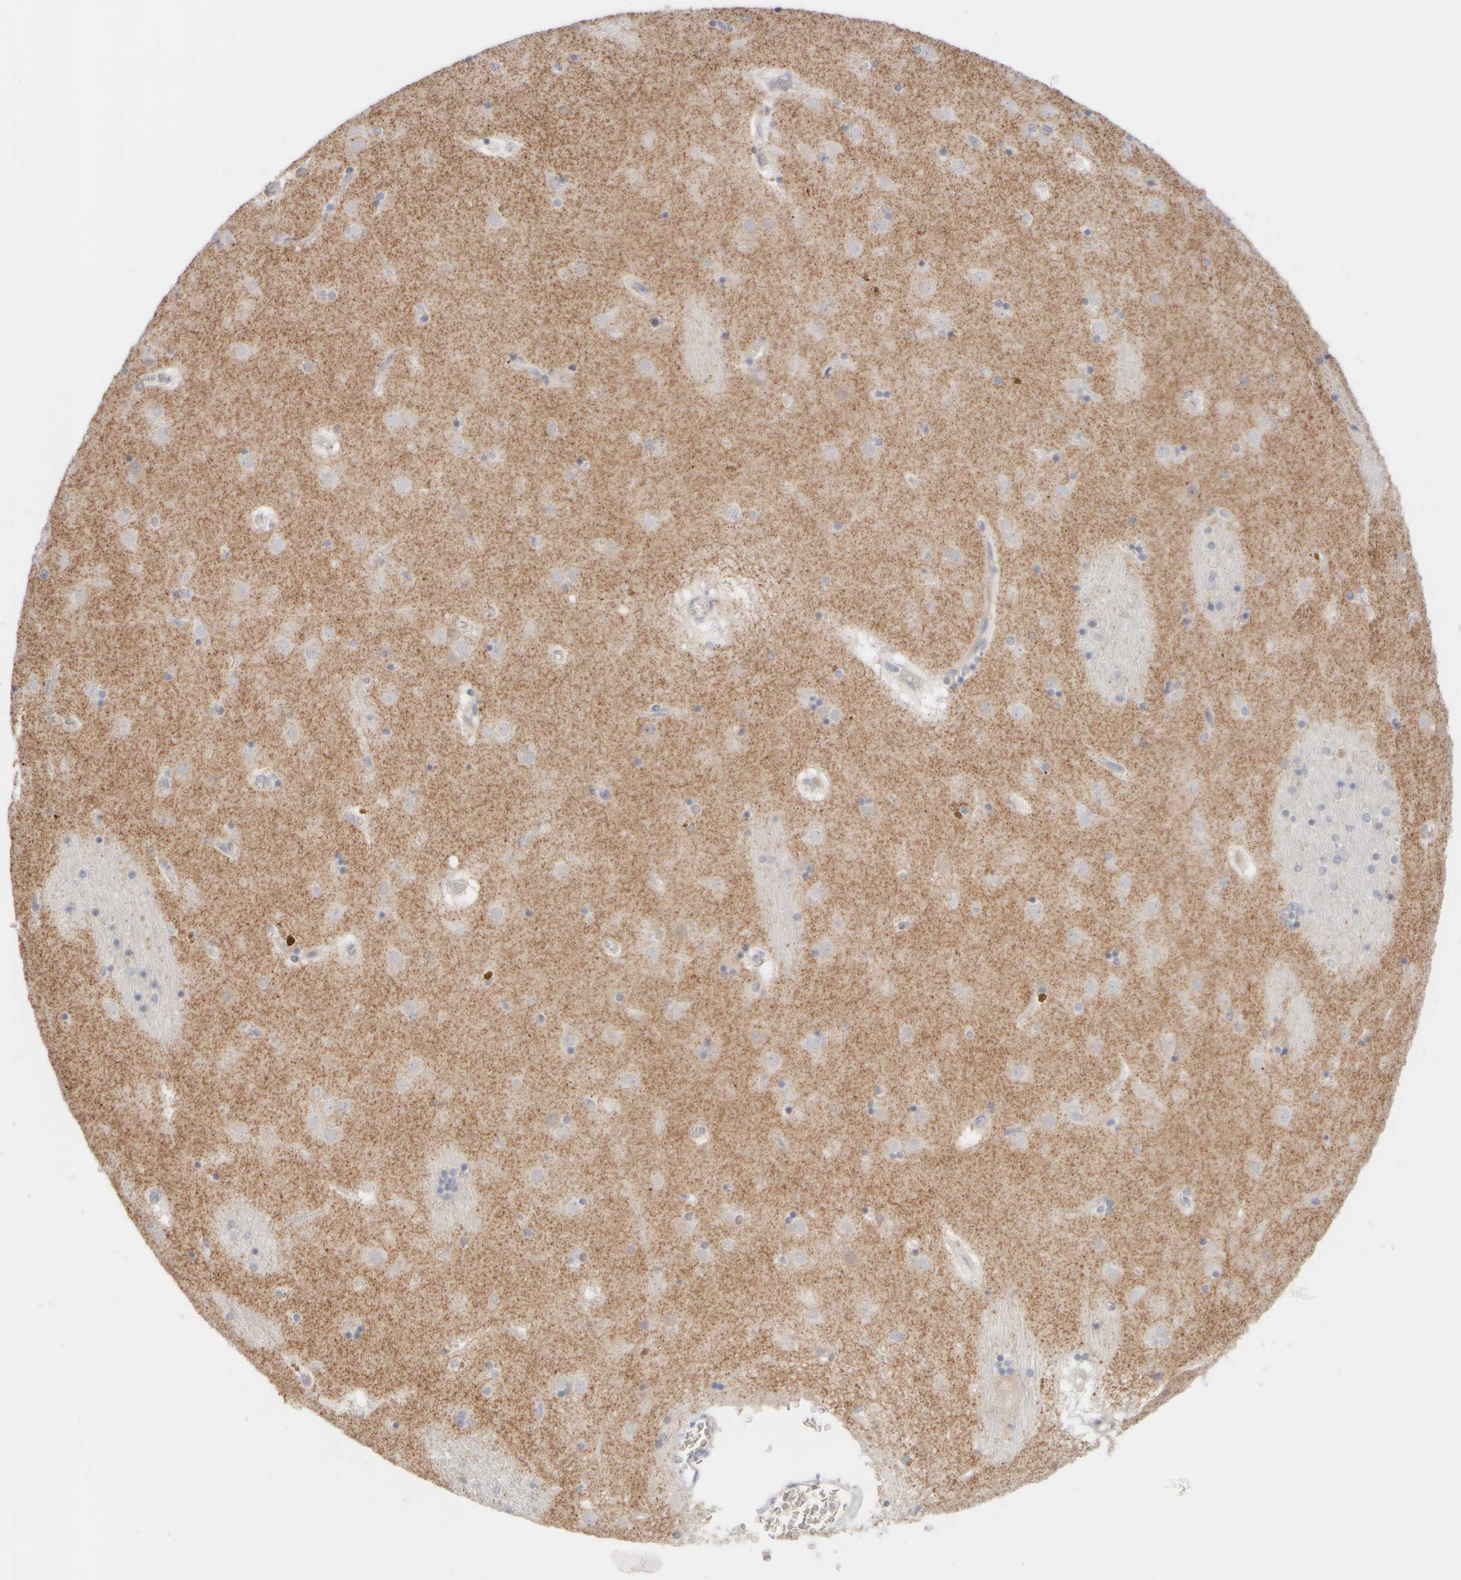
{"staining": {"intensity": "weak", "quantity": "<25%", "location": "cytoplasmic/membranous"}, "tissue": "caudate", "cell_type": "Glial cells", "image_type": "normal", "snomed": [{"axis": "morphology", "description": "Normal tissue, NOS"}, {"axis": "topography", "description": "Lateral ventricle wall"}], "caption": "Glial cells are negative for brown protein staining in normal caudate. (DAB immunohistochemistry (IHC) visualized using brightfield microscopy, high magnification).", "gene": "ZNF112", "patient": {"sex": "male", "age": 70}}